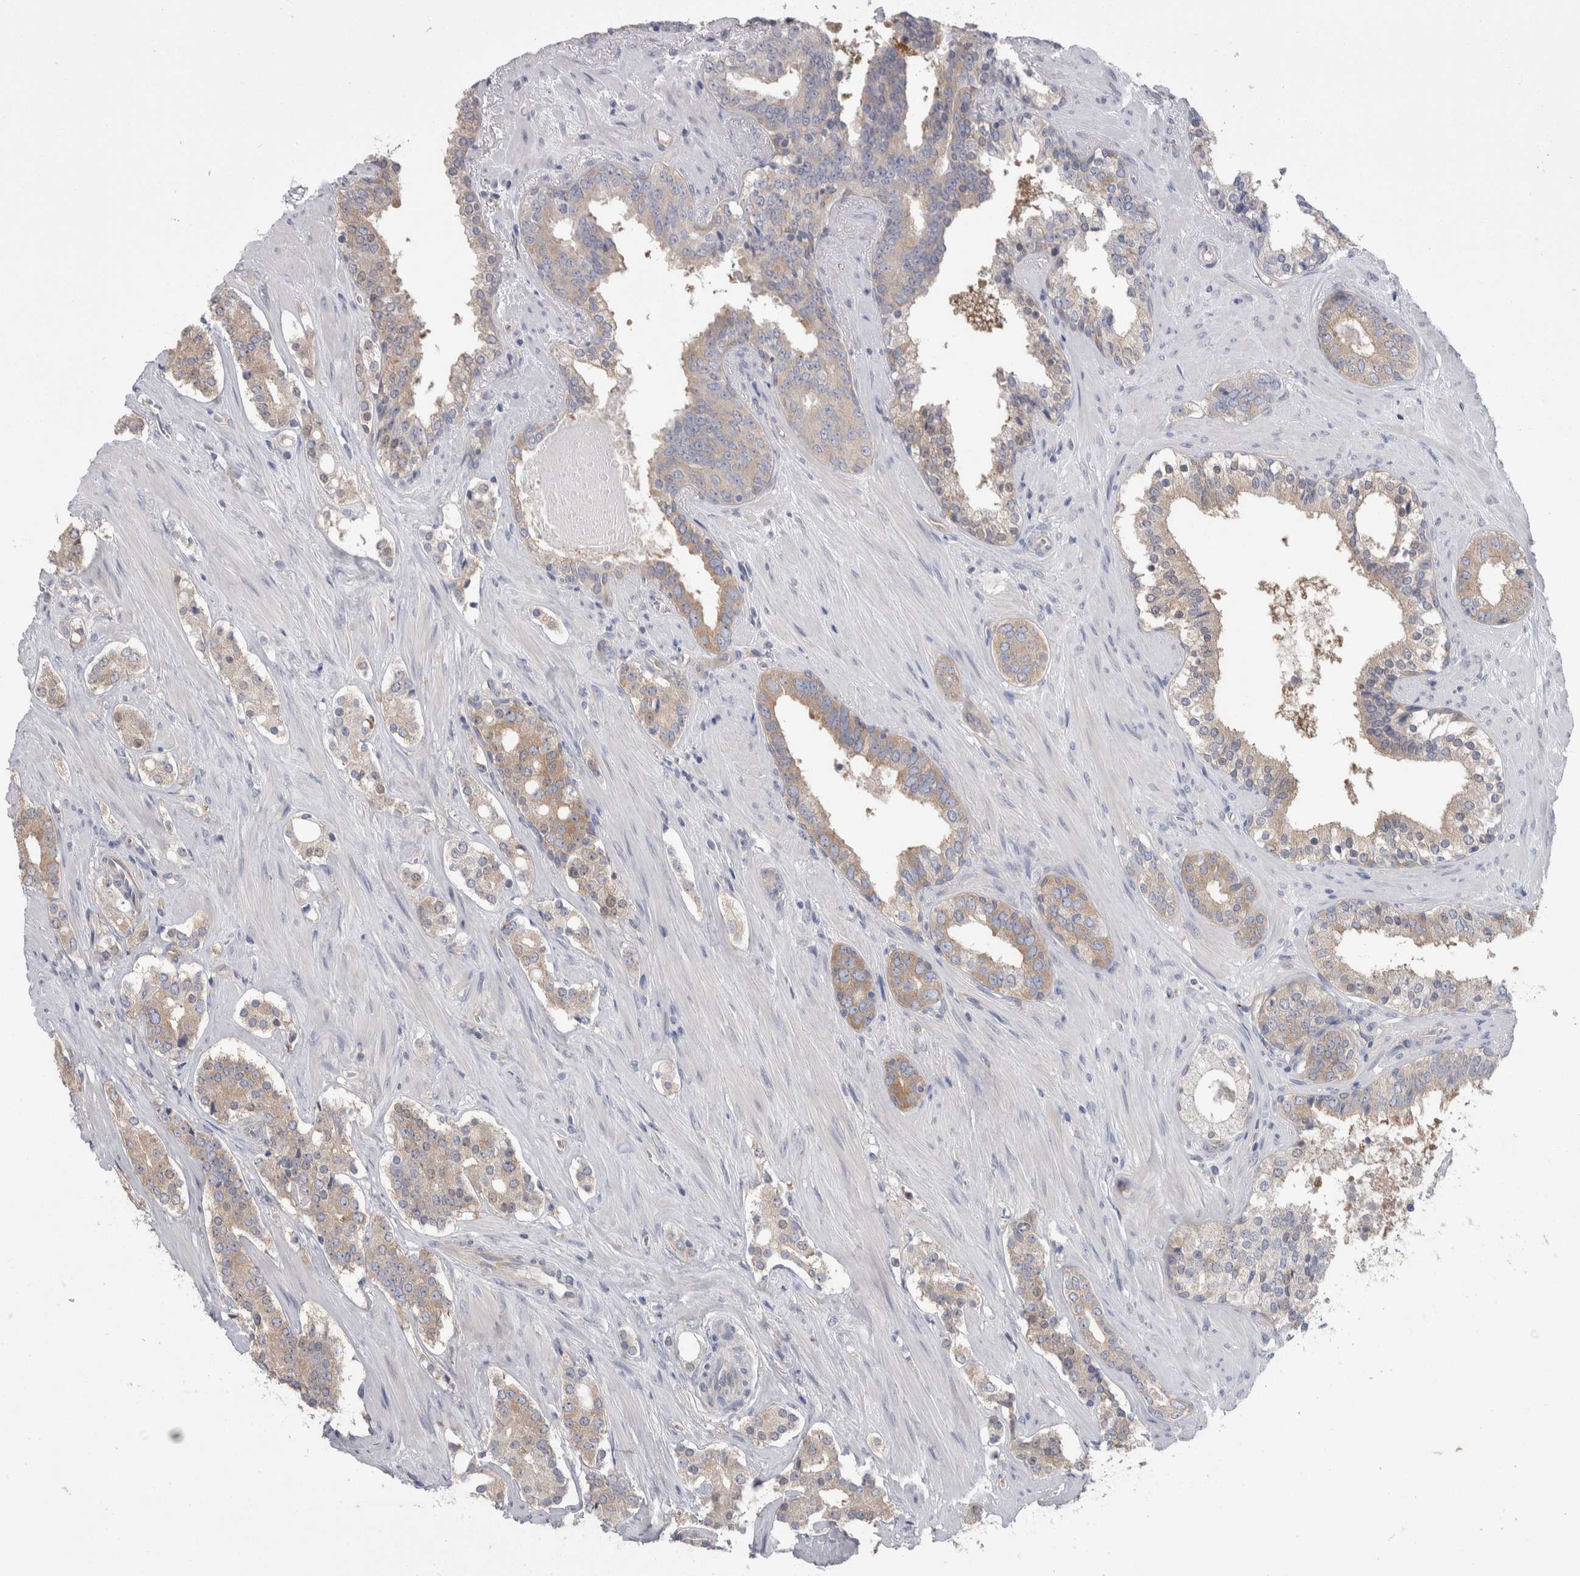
{"staining": {"intensity": "weak", "quantity": ">75%", "location": "cytoplasmic/membranous"}, "tissue": "prostate cancer", "cell_type": "Tumor cells", "image_type": "cancer", "snomed": [{"axis": "morphology", "description": "Adenocarcinoma, High grade"}, {"axis": "topography", "description": "Prostate"}], "caption": "High-grade adenocarcinoma (prostate) stained with a protein marker shows weak staining in tumor cells.", "gene": "GPHN", "patient": {"sex": "male", "age": 71}}